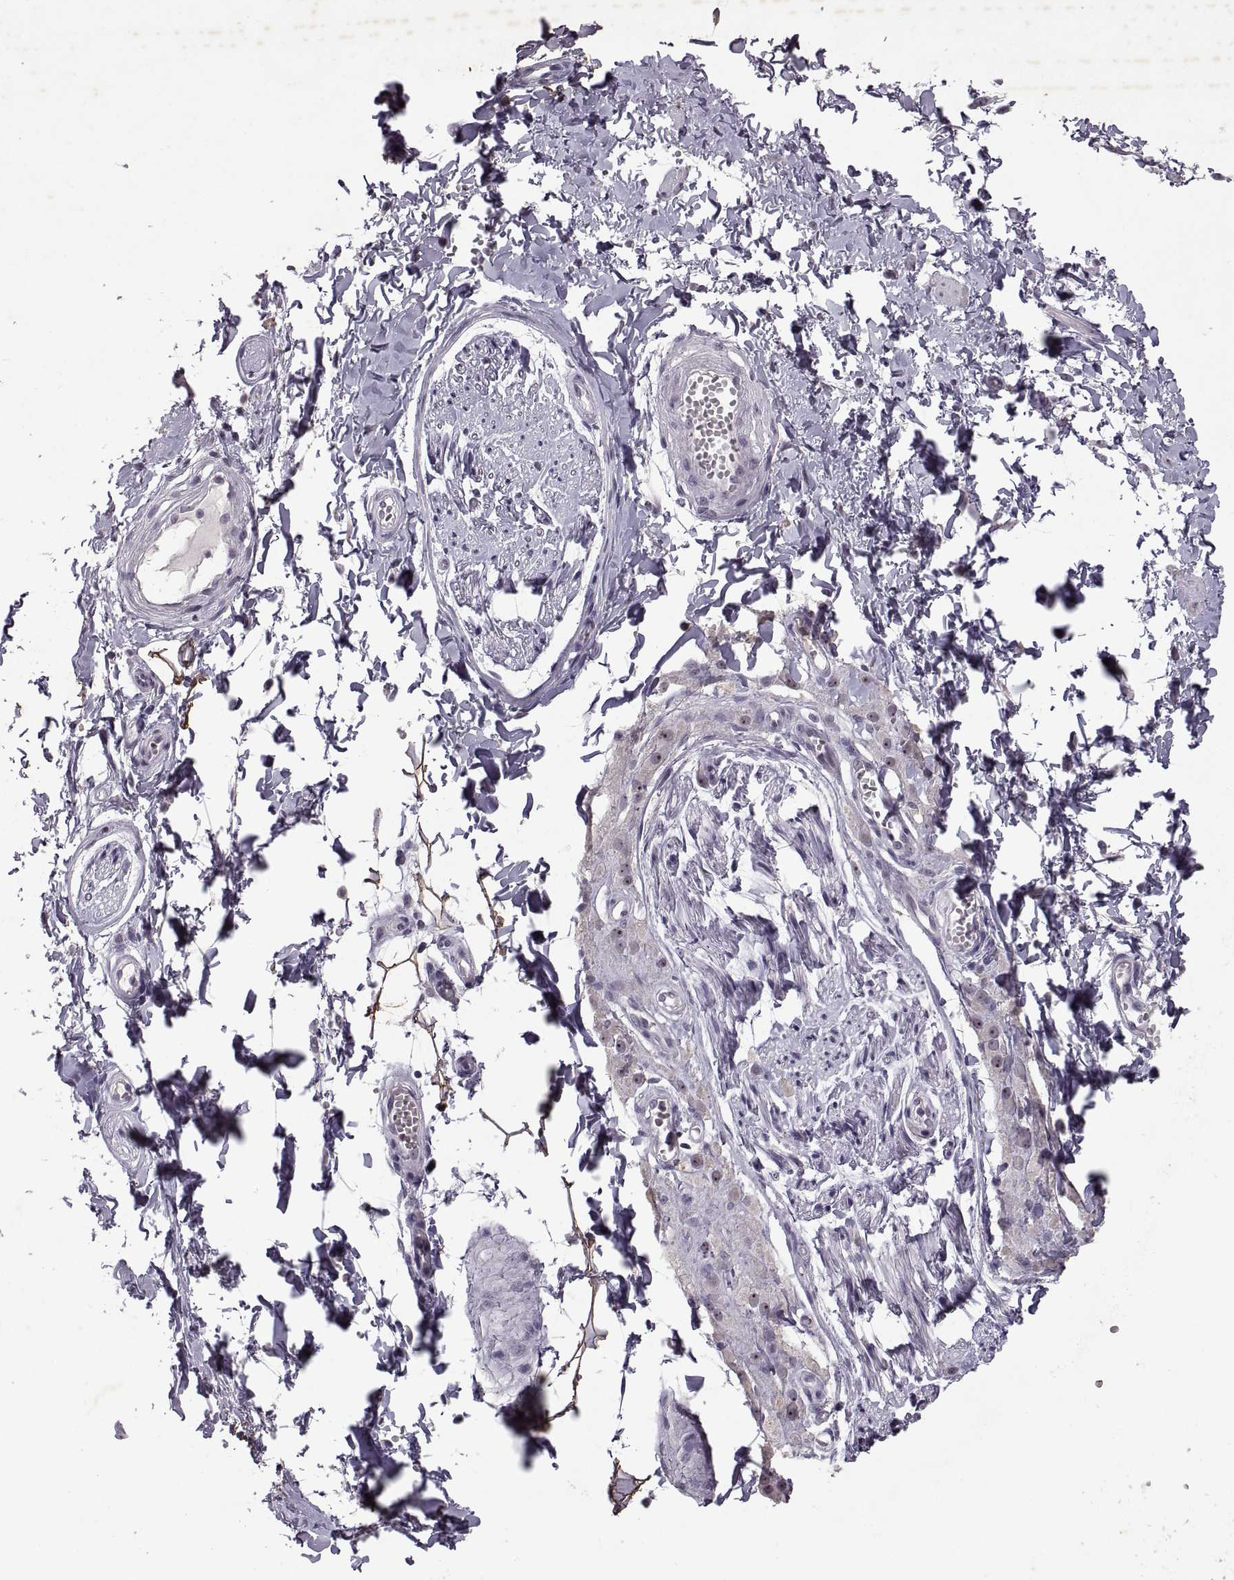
{"staining": {"intensity": "strong", "quantity": ">75%", "location": "cytoplasmic/membranous"}, "tissue": "adipose tissue", "cell_type": "Adipocytes", "image_type": "normal", "snomed": [{"axis": "morphology", "description": "Normal tissue, NOS"}, {"axis": "topography", "description": "Smooth muscle"}, {"axis": "topography", "description": "Peripheral nerve tissue"}], "caption": "This photomicrograph reveals IHC staining of unremarkable adipose tissue, with high strong cytoplasmic/membranous staining in about >75% of adipocytes.", "gene": "SINHCAF", "patient": {"sex": "male", "age": 22}}